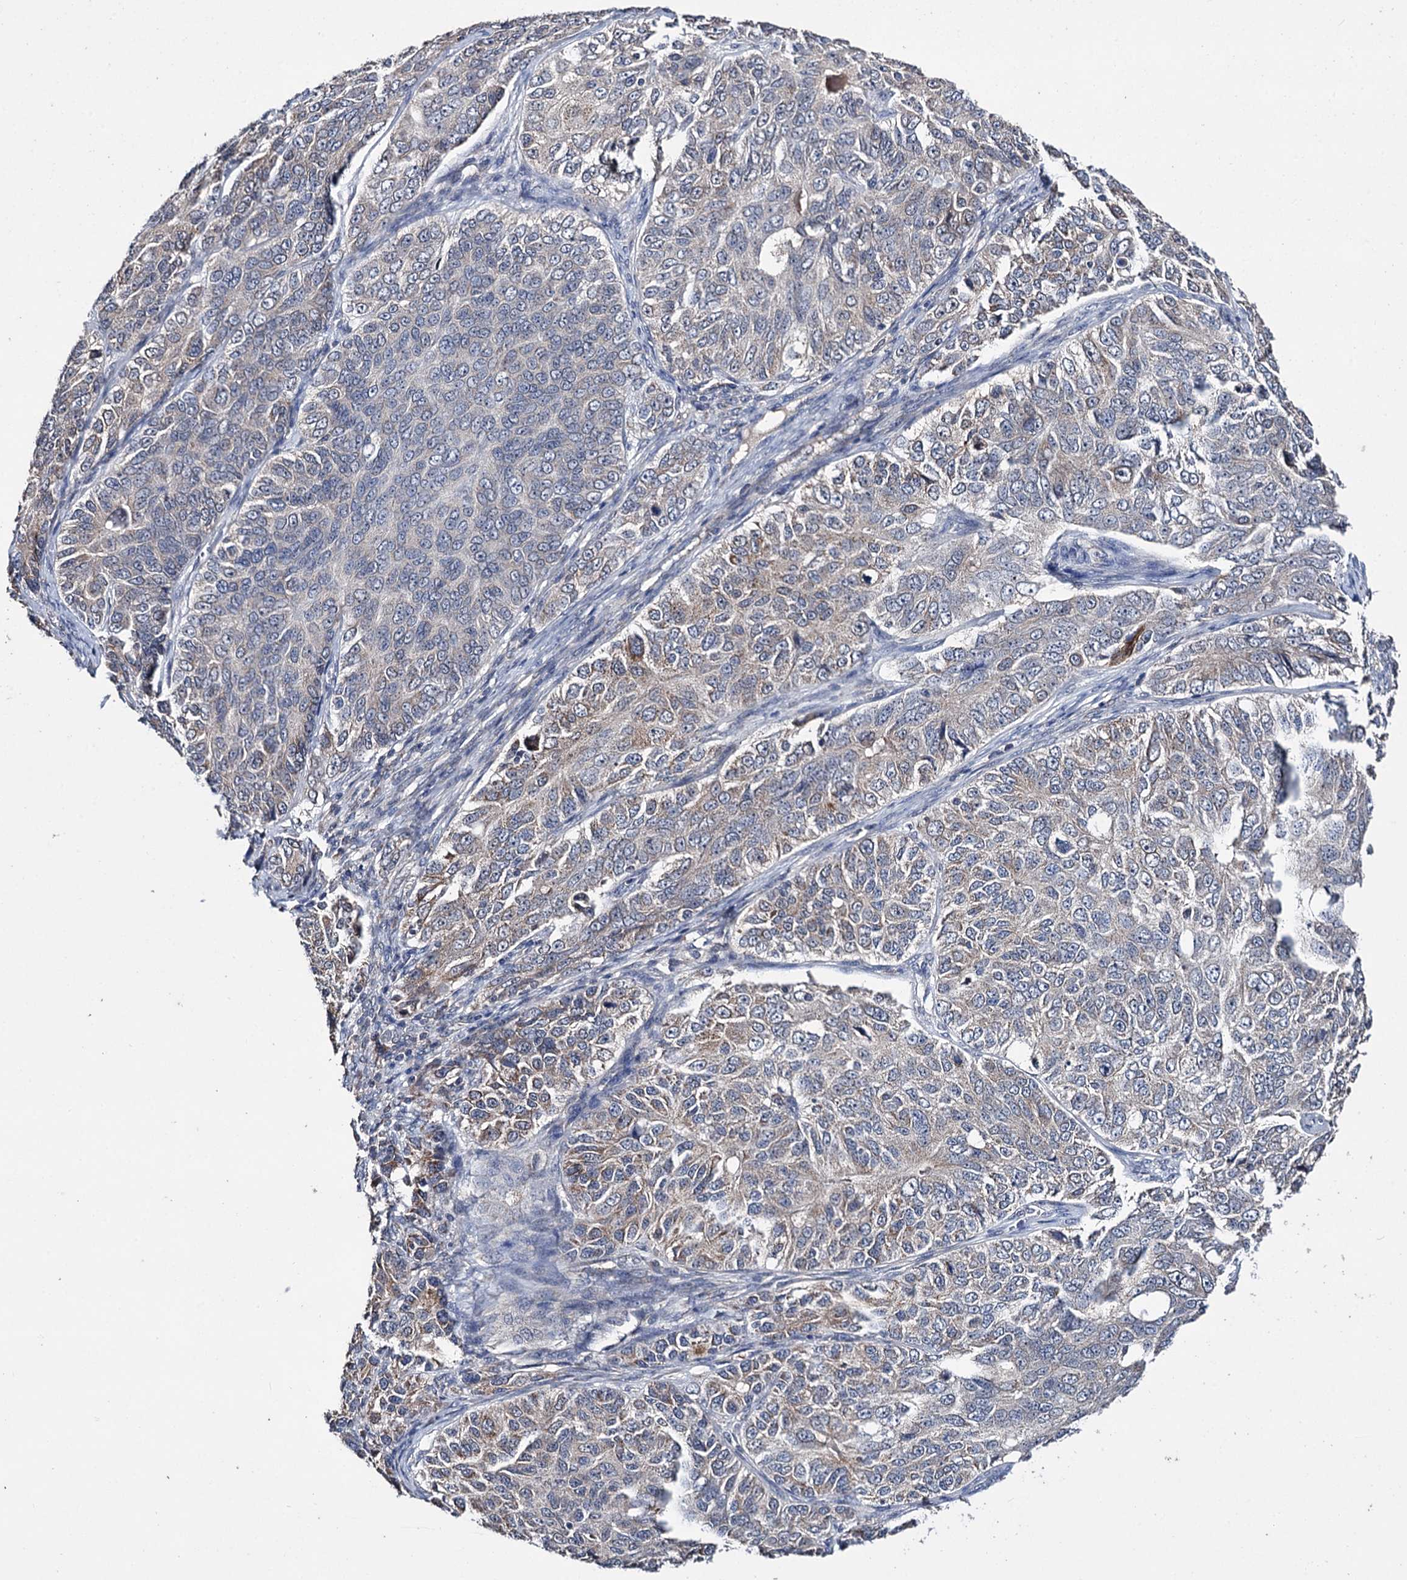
{"staining": {"intensity": "weak", "quantity": "<25%", "location": "cytoplasmic/membranous"}, "tissue": "ovarian cancer", "cell_type": "Tumor cells", "image_type": "cancer", "snomed": [{"axis": "morphology", "description": "Carcinoma, endometroid"}, {"axis": "topography", "description": "Ovary"}], "caption": "Immunohistochemical staining of human endometroid carcinoma (ovarian) displays no significant staining in tumor cells. The staining is performed using DAB (3,3'-diaminobenzidine) brown chromogen with nuclei counter-stained in using hematoxylin.", "gene": "CLPB", "patient": {"sex": "female", "age": 51}}